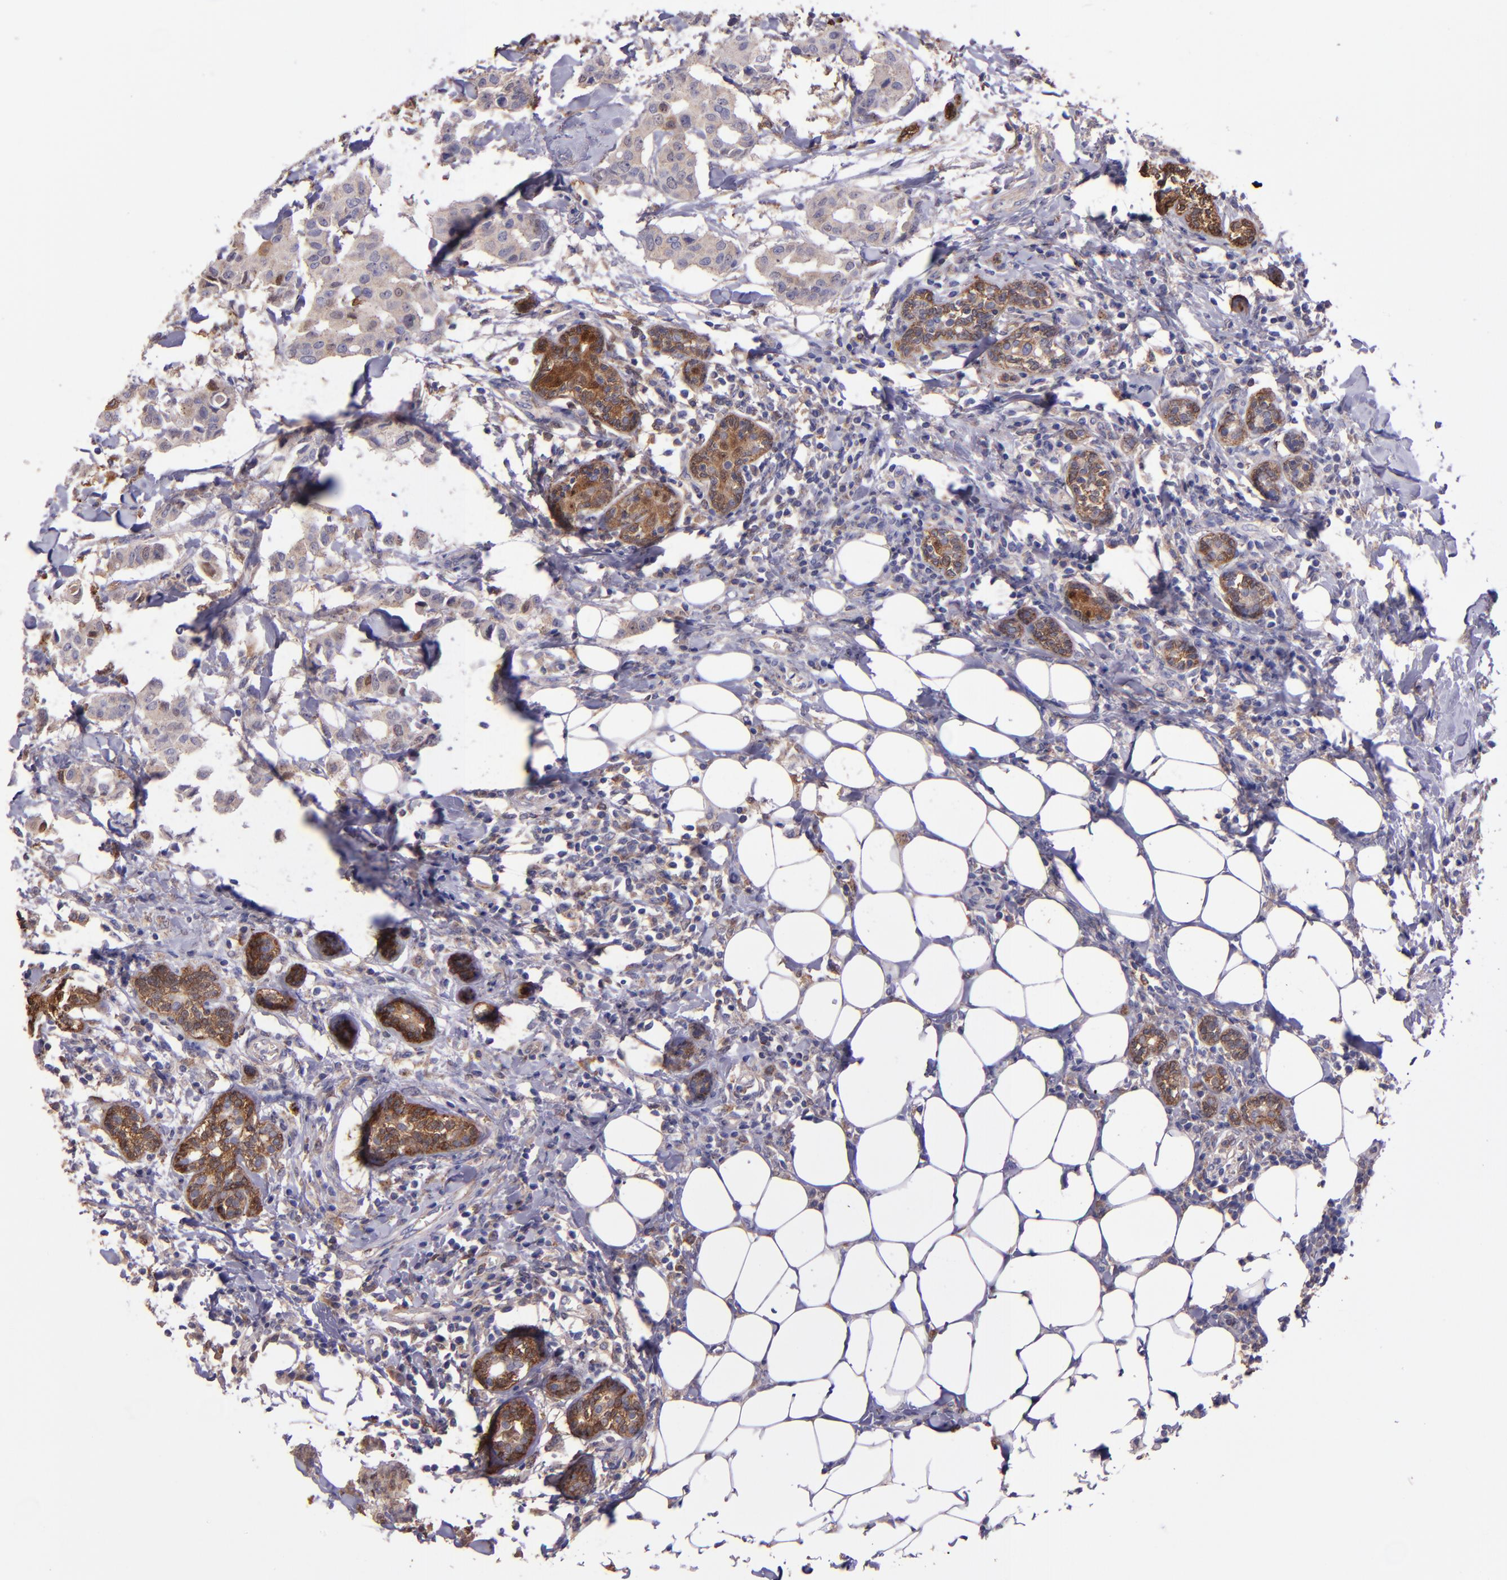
{"staining": {"intensity": "moderate", "quantity": ">75%", "location": "cytoplasmic/membranous"}, "tissue": "breast cancer", "cell_type": "Tumor cells", "image_type": "cancer", "snomed": [{"axis": "morphology", "description": "Duct carcinoma"}, {"axis": "topography", "description": "Breast"}], "caption": "This histopathology image shows breast cancer (intraductal carcinoma) stained with immunohistochemistry to label a protein in brown. The cytoplasmic/membranous of tumor cells show moderate positivity for the protein. Nuclei are counter-stained blue.", "gene": "WASHC1", "patient": {"sex": "female", "age": 40}}